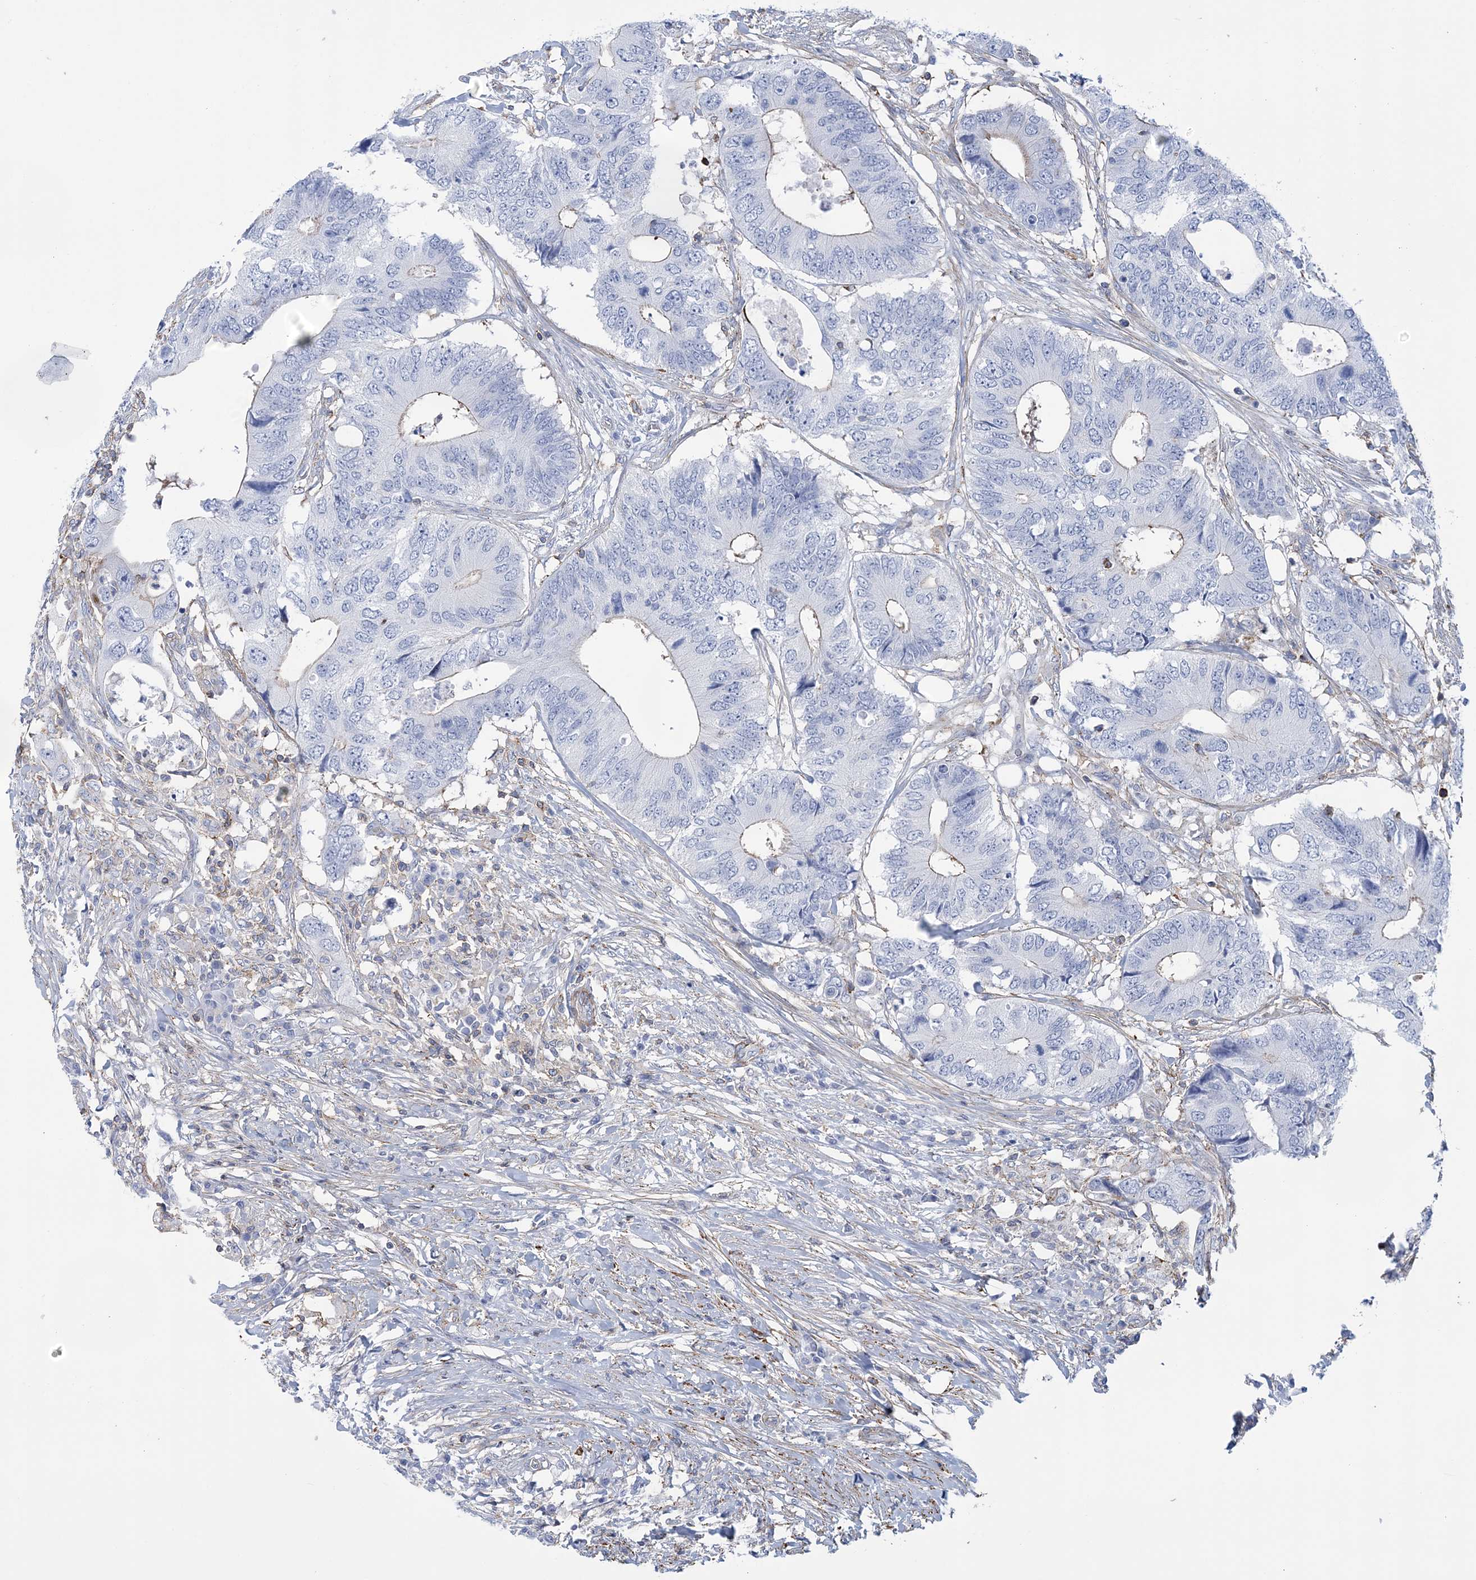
{"staining": {"intensity": "negative", "quantity": "none", "location": "none"}, "tissue": "colorectal cancer", "cell_type": "Tumor cells", "image_type": "cancer", "snomed": [{"axis": "morphology", "description": "Adenocarcinoma, NOS"}, {"axis": "topography", "description": "Colon"}], "caption": "Colorectal adenocarcinoma was stained to show a protein in brown. There is no significant expression in tumor cells. (DAB (3,3'-diaminobenzidine) IHC with hematoxylin counter stain).", "gene": "C11orf21", "patient": {"sex": "male", "age": 71}}